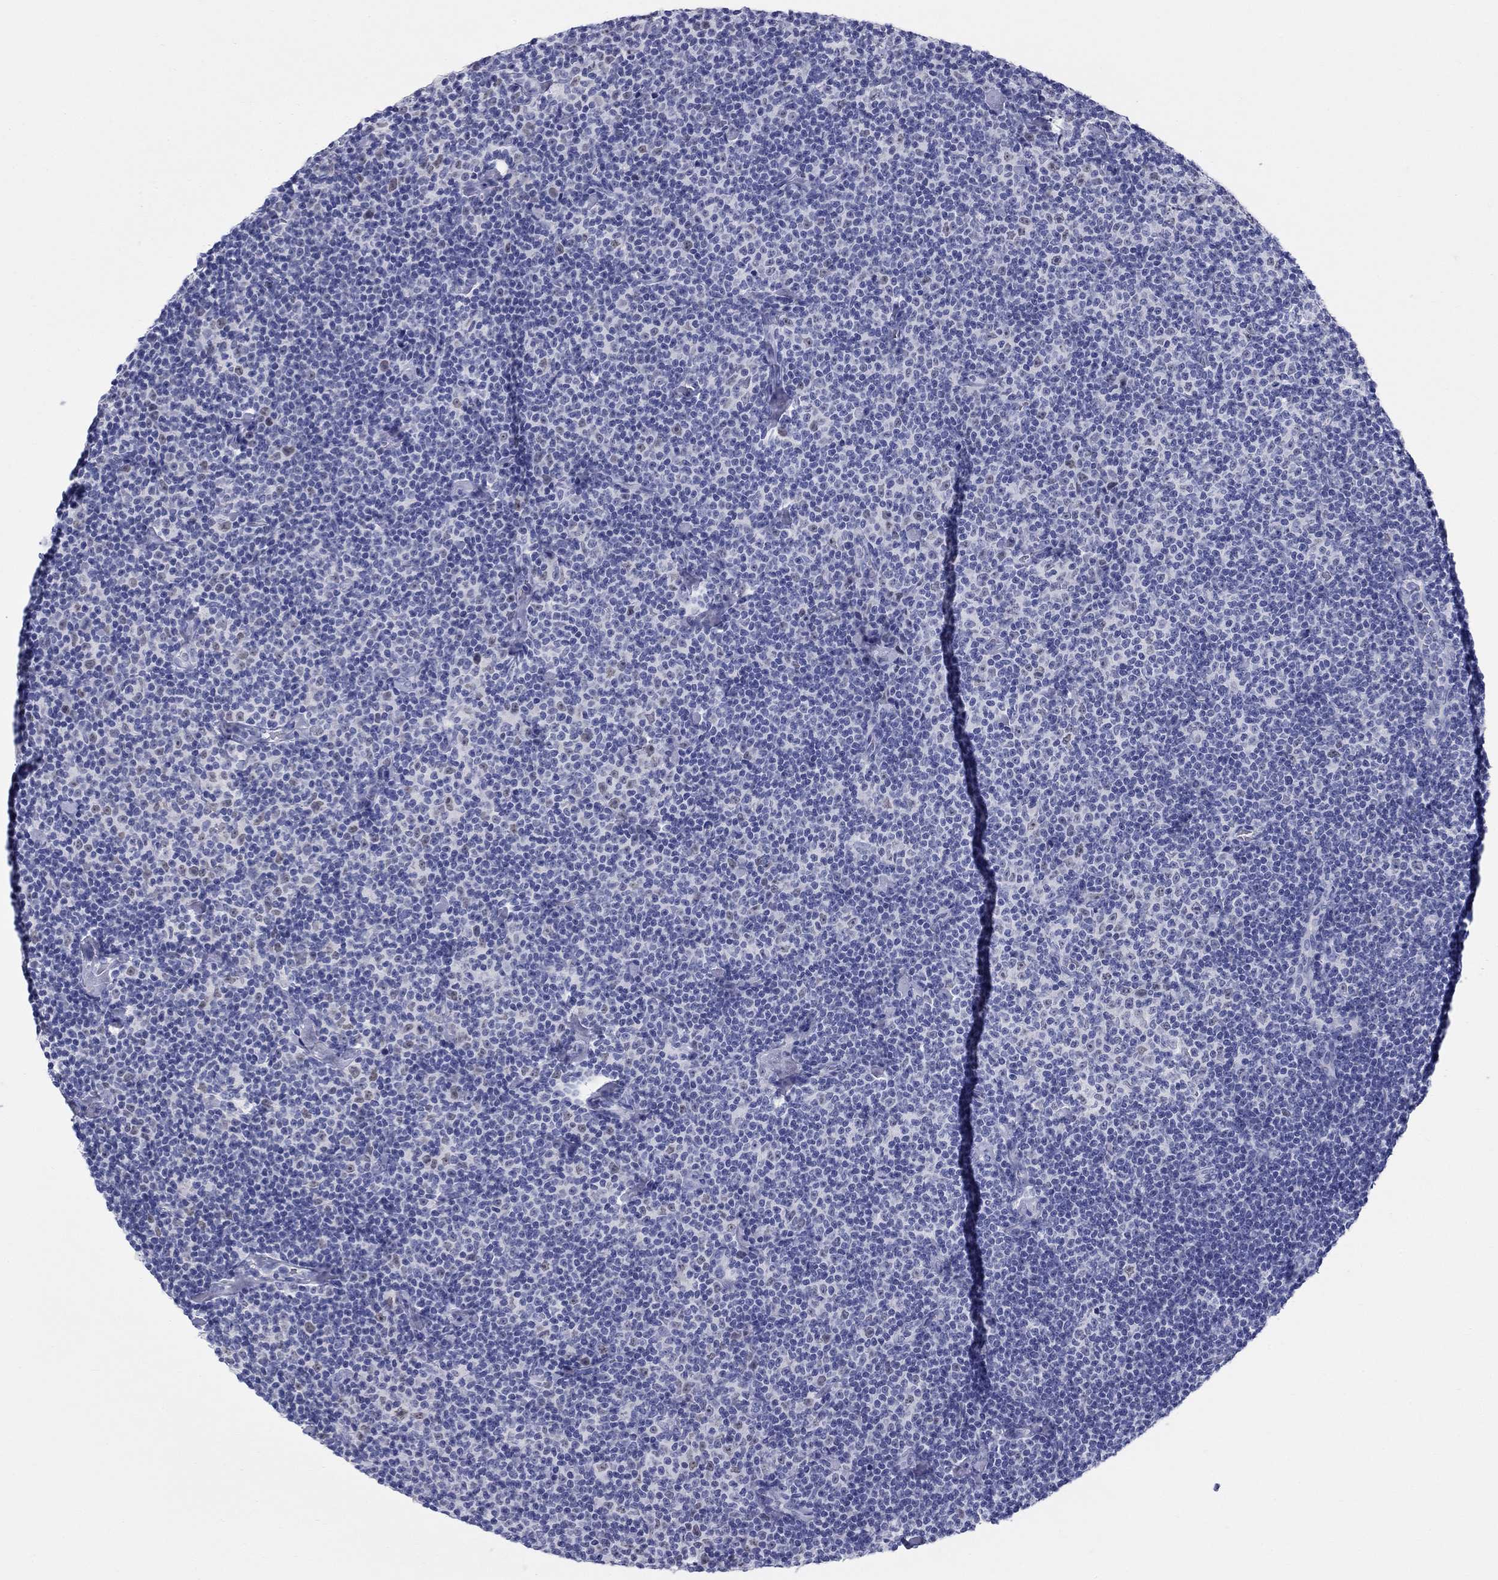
{"staining": {"intensity": "negative", "quantity": "none", "location": "none"}, "tissue": "lymphoma", "cell_type": "Tumor cells", "image_type": "cancer", "snomed": [{"axis": "morphology", "description": "Malignant lymphoma, non-Hodgkin's type, Low grade"}, {"axis": "topography", "description": "Lymph node"}], "caption": "High power microscopy image of an immunohistochemistry (IHC) image of lymphoma, revealing no significant positivity in tumor cells. The staining is performed using DAB brown chromogen with nuclei counter-stained in using hematoxylin.", "gene": "LAMP5", "patient": {"sex": "male", "age": 81}}